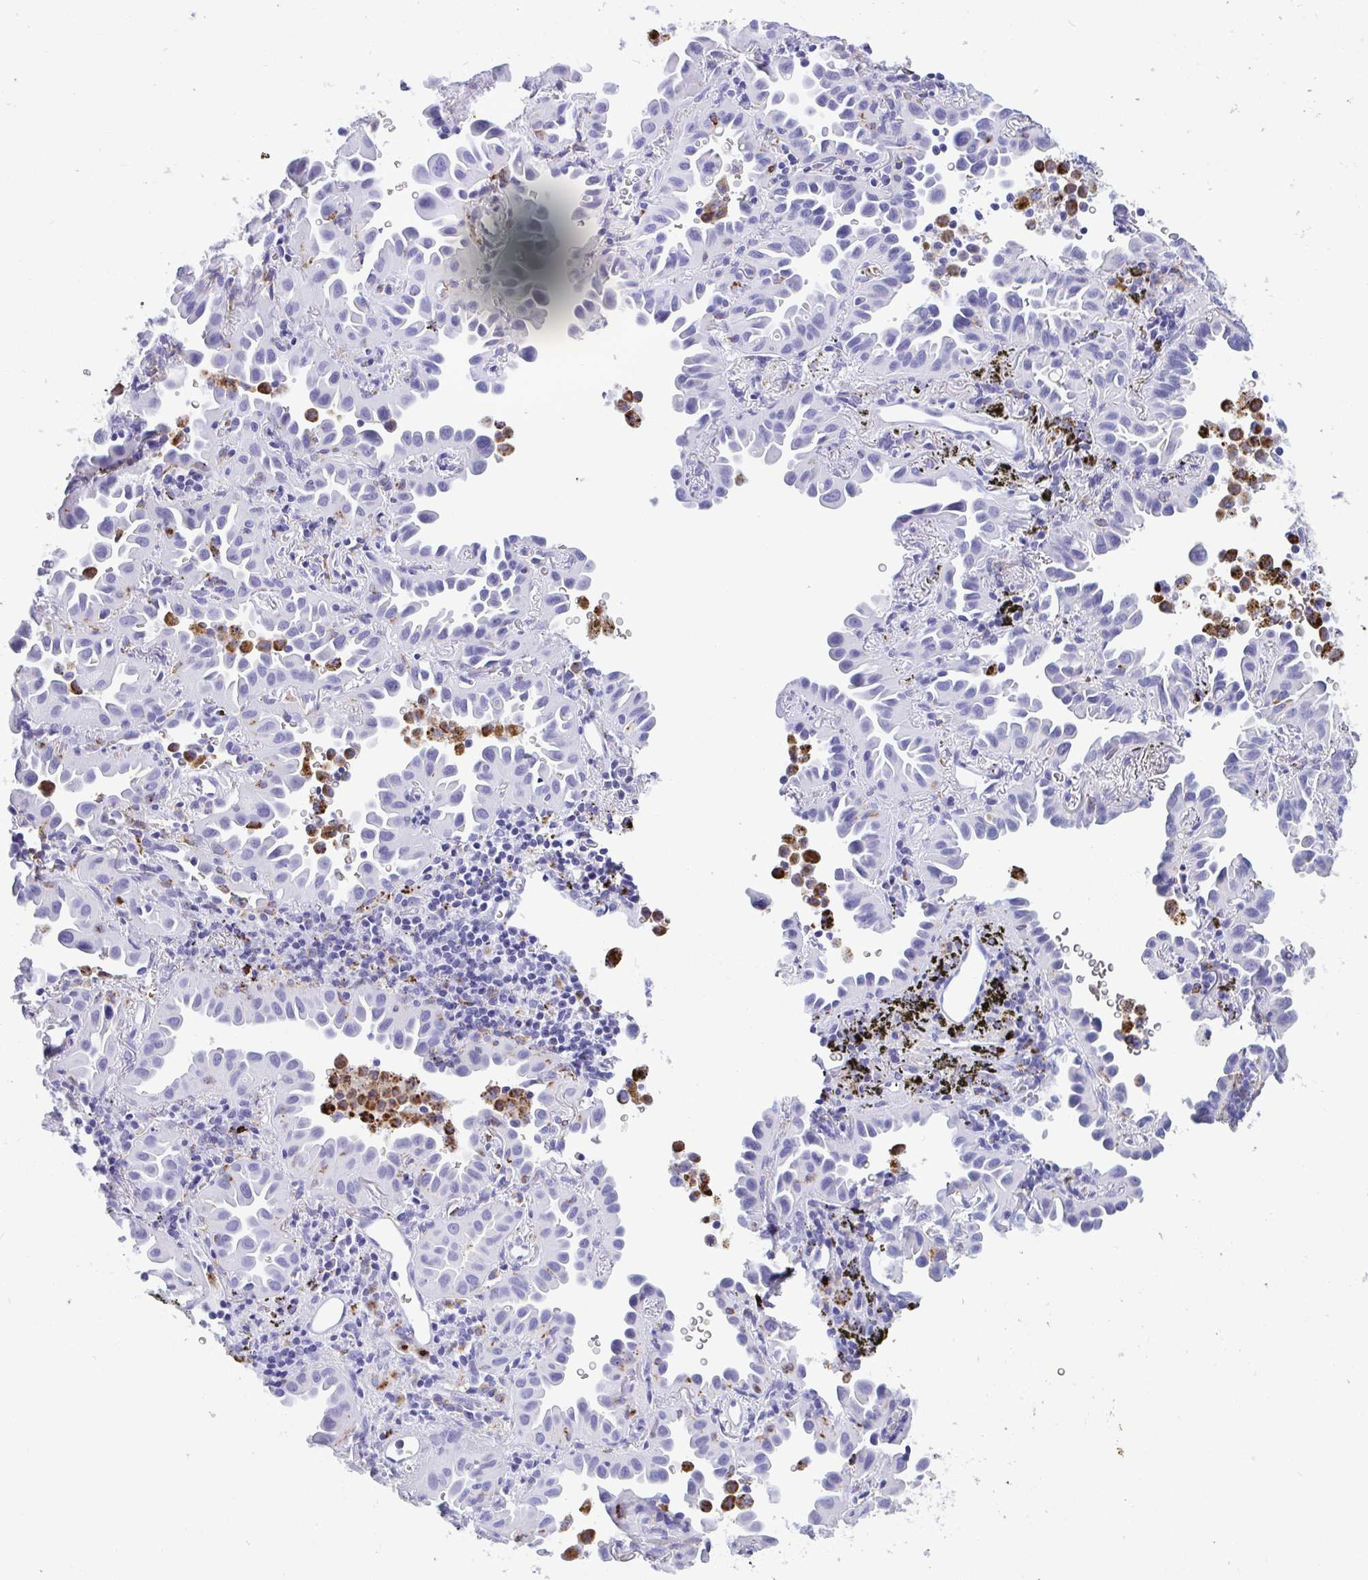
{"staining": {"intensity": "negative", "quantity": "none", "location": "none"}, "tissue": "lung cancer", "cell_type": "Tumor cells", "image_type": "cancer", "snomed": [{"axis": "morphology", "description": "Adenocarcinoma, NOS"}, {"axis": "topography", "description": "Lung"}], "caption": "Immunohistochemistry histopathology image of lung cancer stained for a protein (brown), which shows no staining in tumor cells.", "gene": "CPVL", "patient": {"sex": "male", "age": 68}}